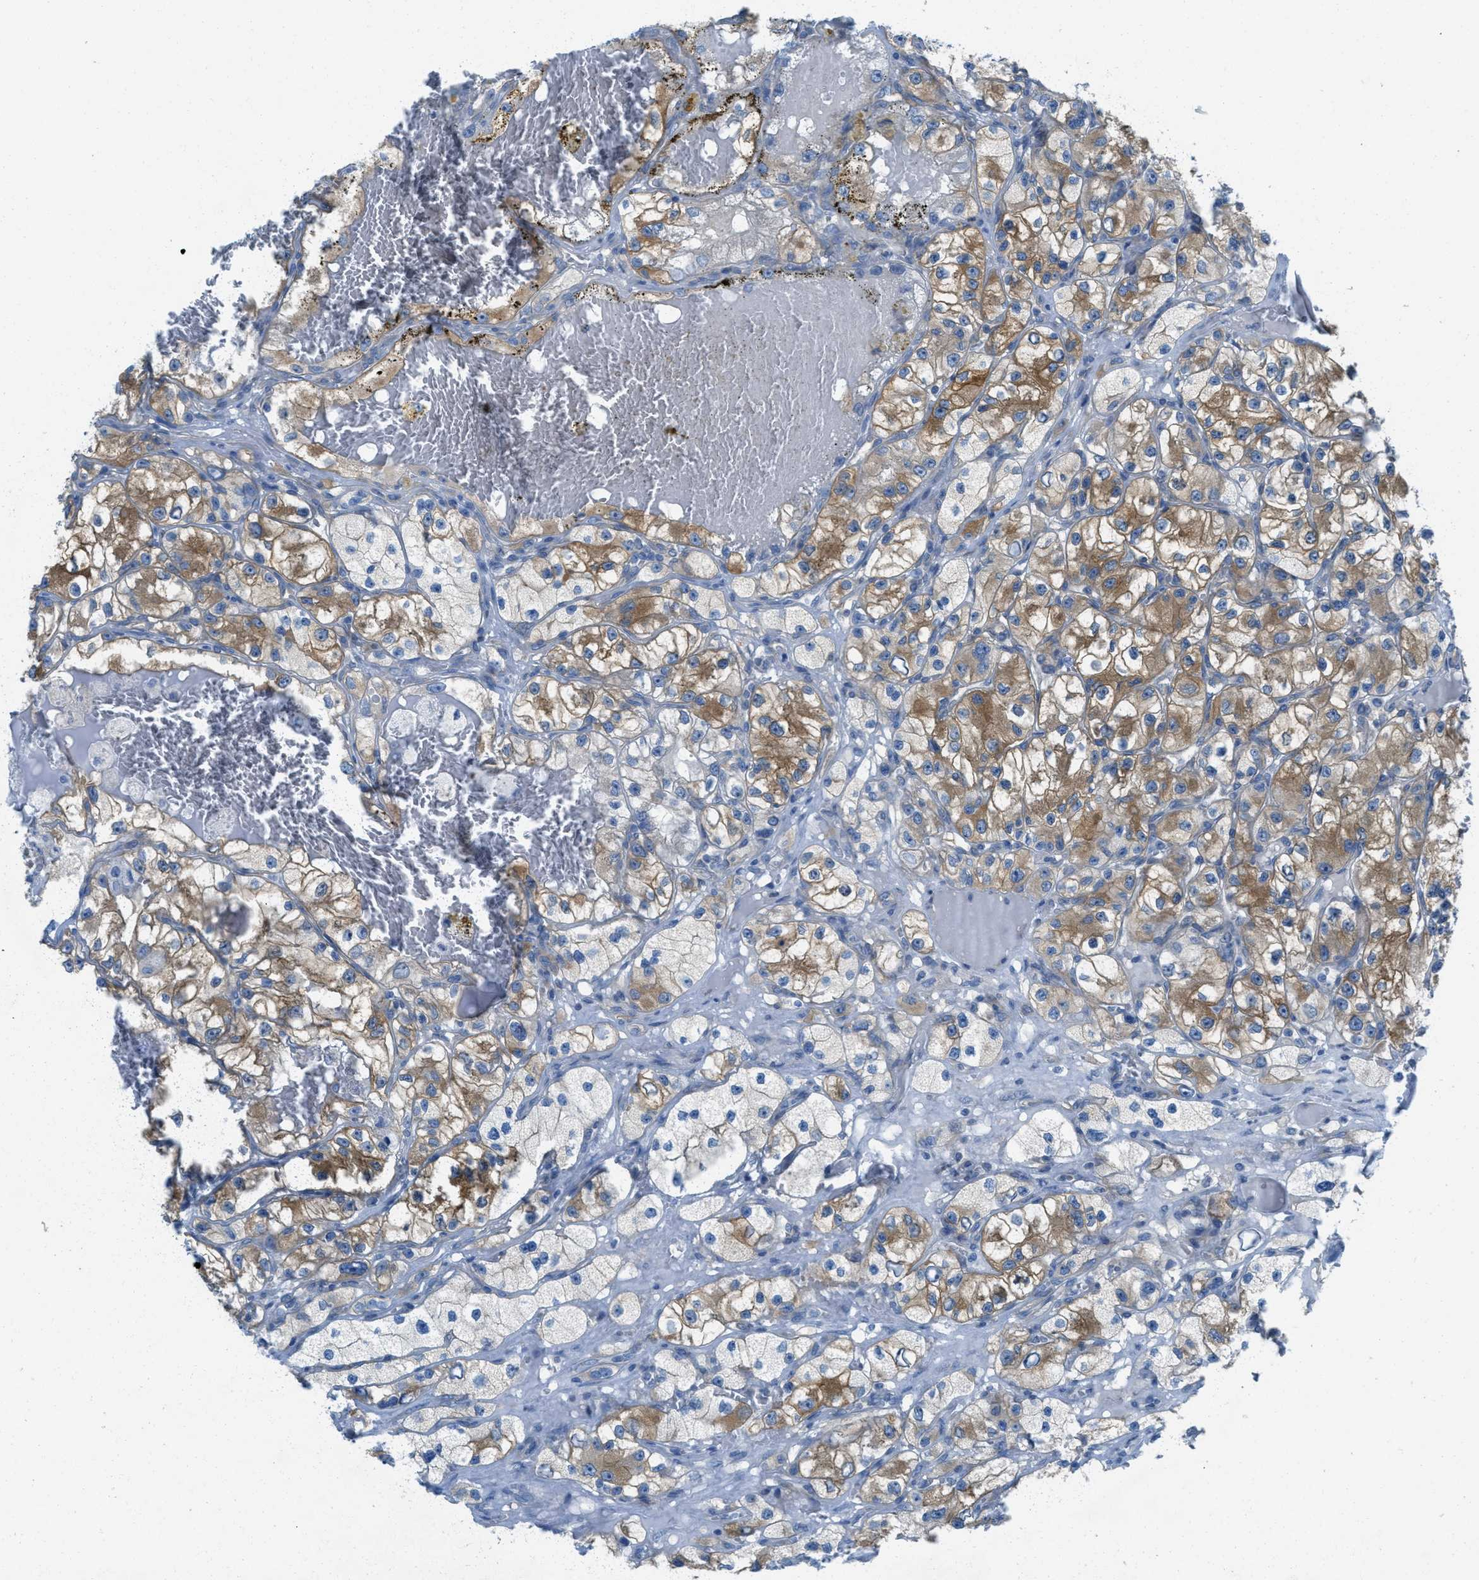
{"staining": {"intensity": "moderate", "quantity": ">75%", "location": "cytoplasmic/membranous"}, "tissue": "renal cancer", "cell_type": "Tumor cells", "image_type": "cancer", "snomed": [{"axis": "morphology", "description": "Adenocarcinoma, NOS"}, {"axis": "topography", "description": "Kidney"}], "caption": "Immunohistochemical staining of human renal cancer (adenocarcinoma) reveals medium levels of moderate cytoplasmic/membranous staining in about >75% of tumor cells. (IHC, brightfield microscopy, high magnification).", "gene": "ASGR1", "patient": {"sex": "female", "age": 57}}